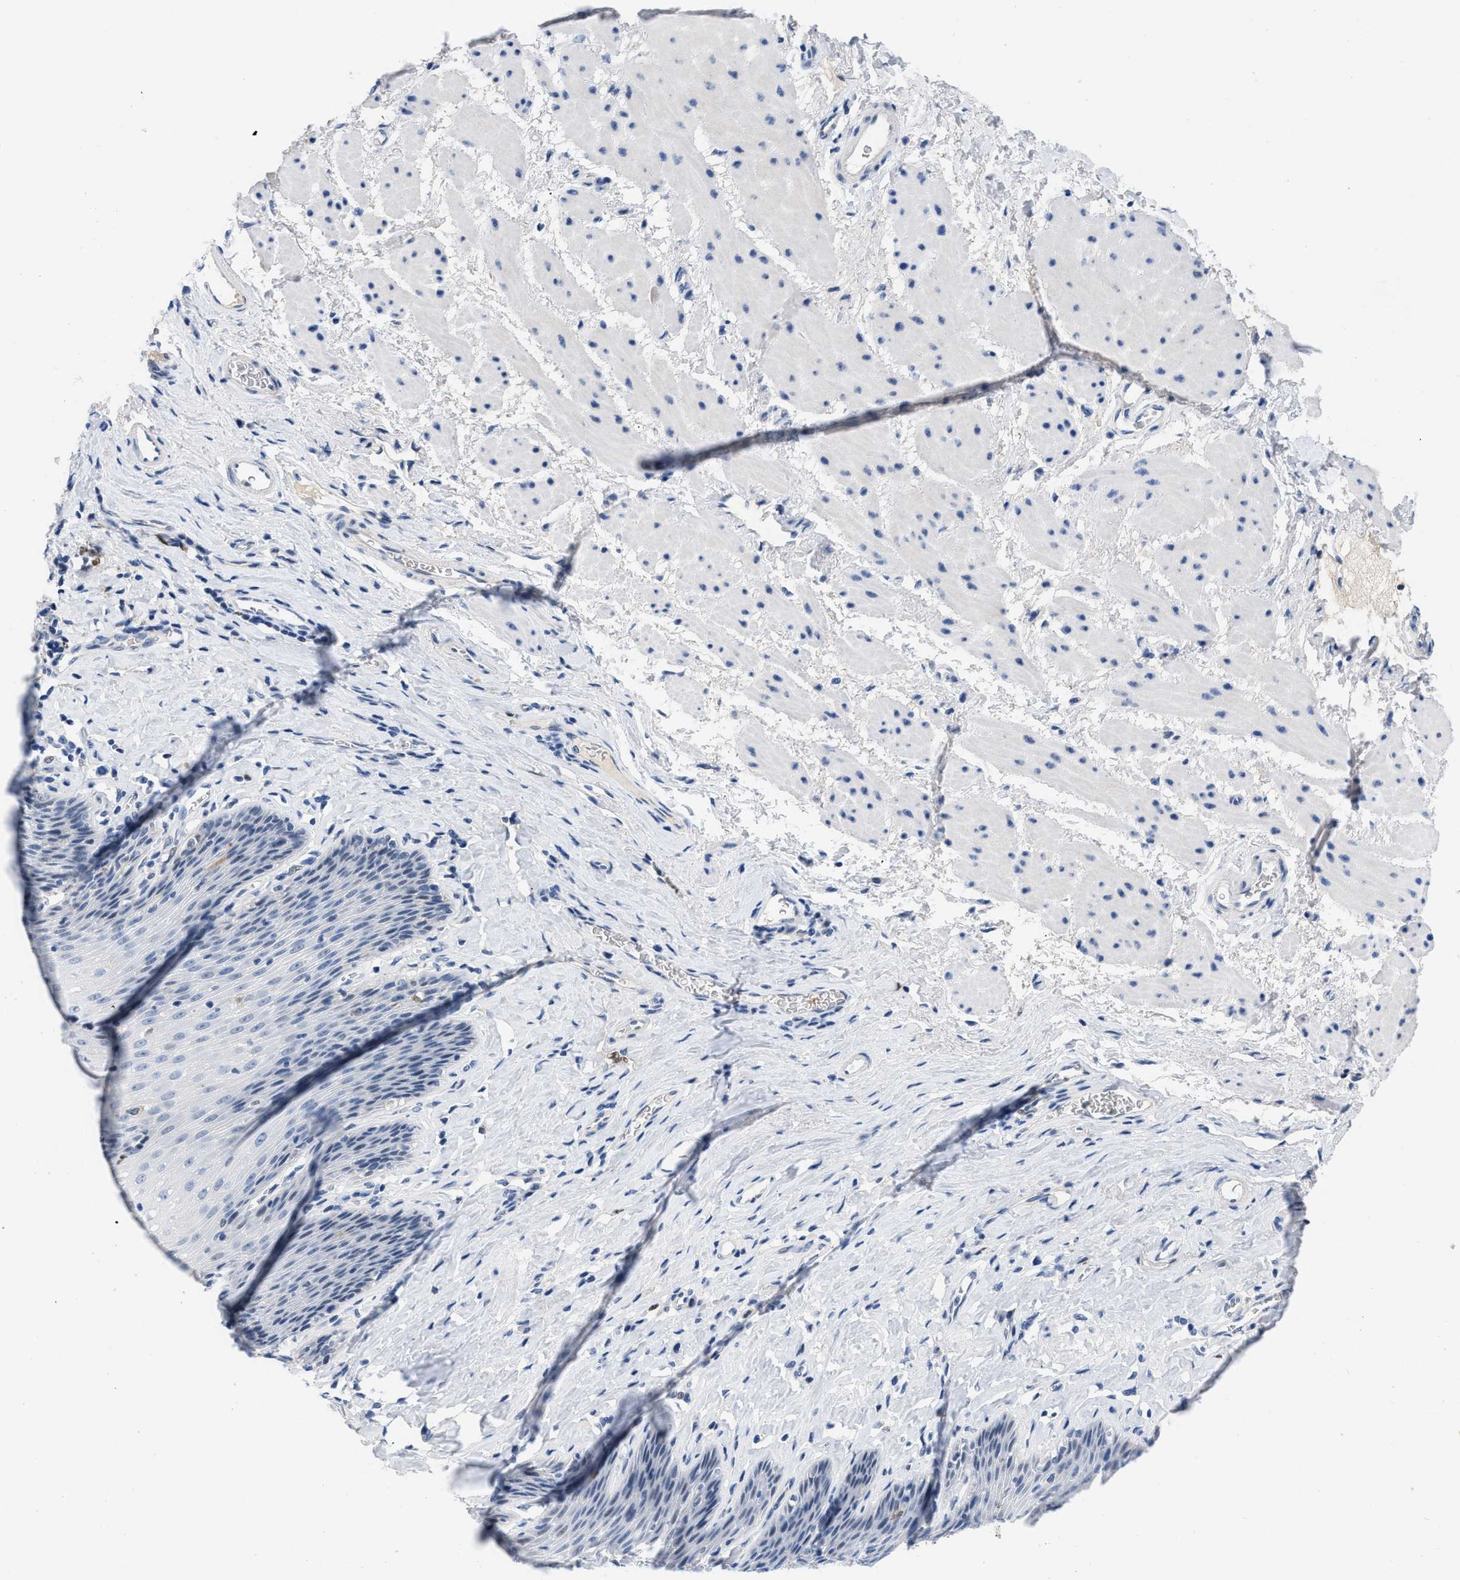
{"staining": {"intensity": "negative", "quantity": "none", "location": "none"}, "tissue": "esophagus", "cell_type": "Squamous epithelial cells", "image_type": "normal", "snomed": [{"axis": "morphology", "description": "Normal tissue, NOS"}, {"axis": "topography", "description": "Esophagus"}], "caption": "A high-resolution image shows immunohistochemistry (IHC) staining of normal esophagus, which demonstrates no significant expression in squamous epithelial cells. The staining is performed using DAB brown chromogen with nuclei counter-stained in using hematoxylin.", "gene": "BOLL", "patient": {"sex": "female", "age": 61}}